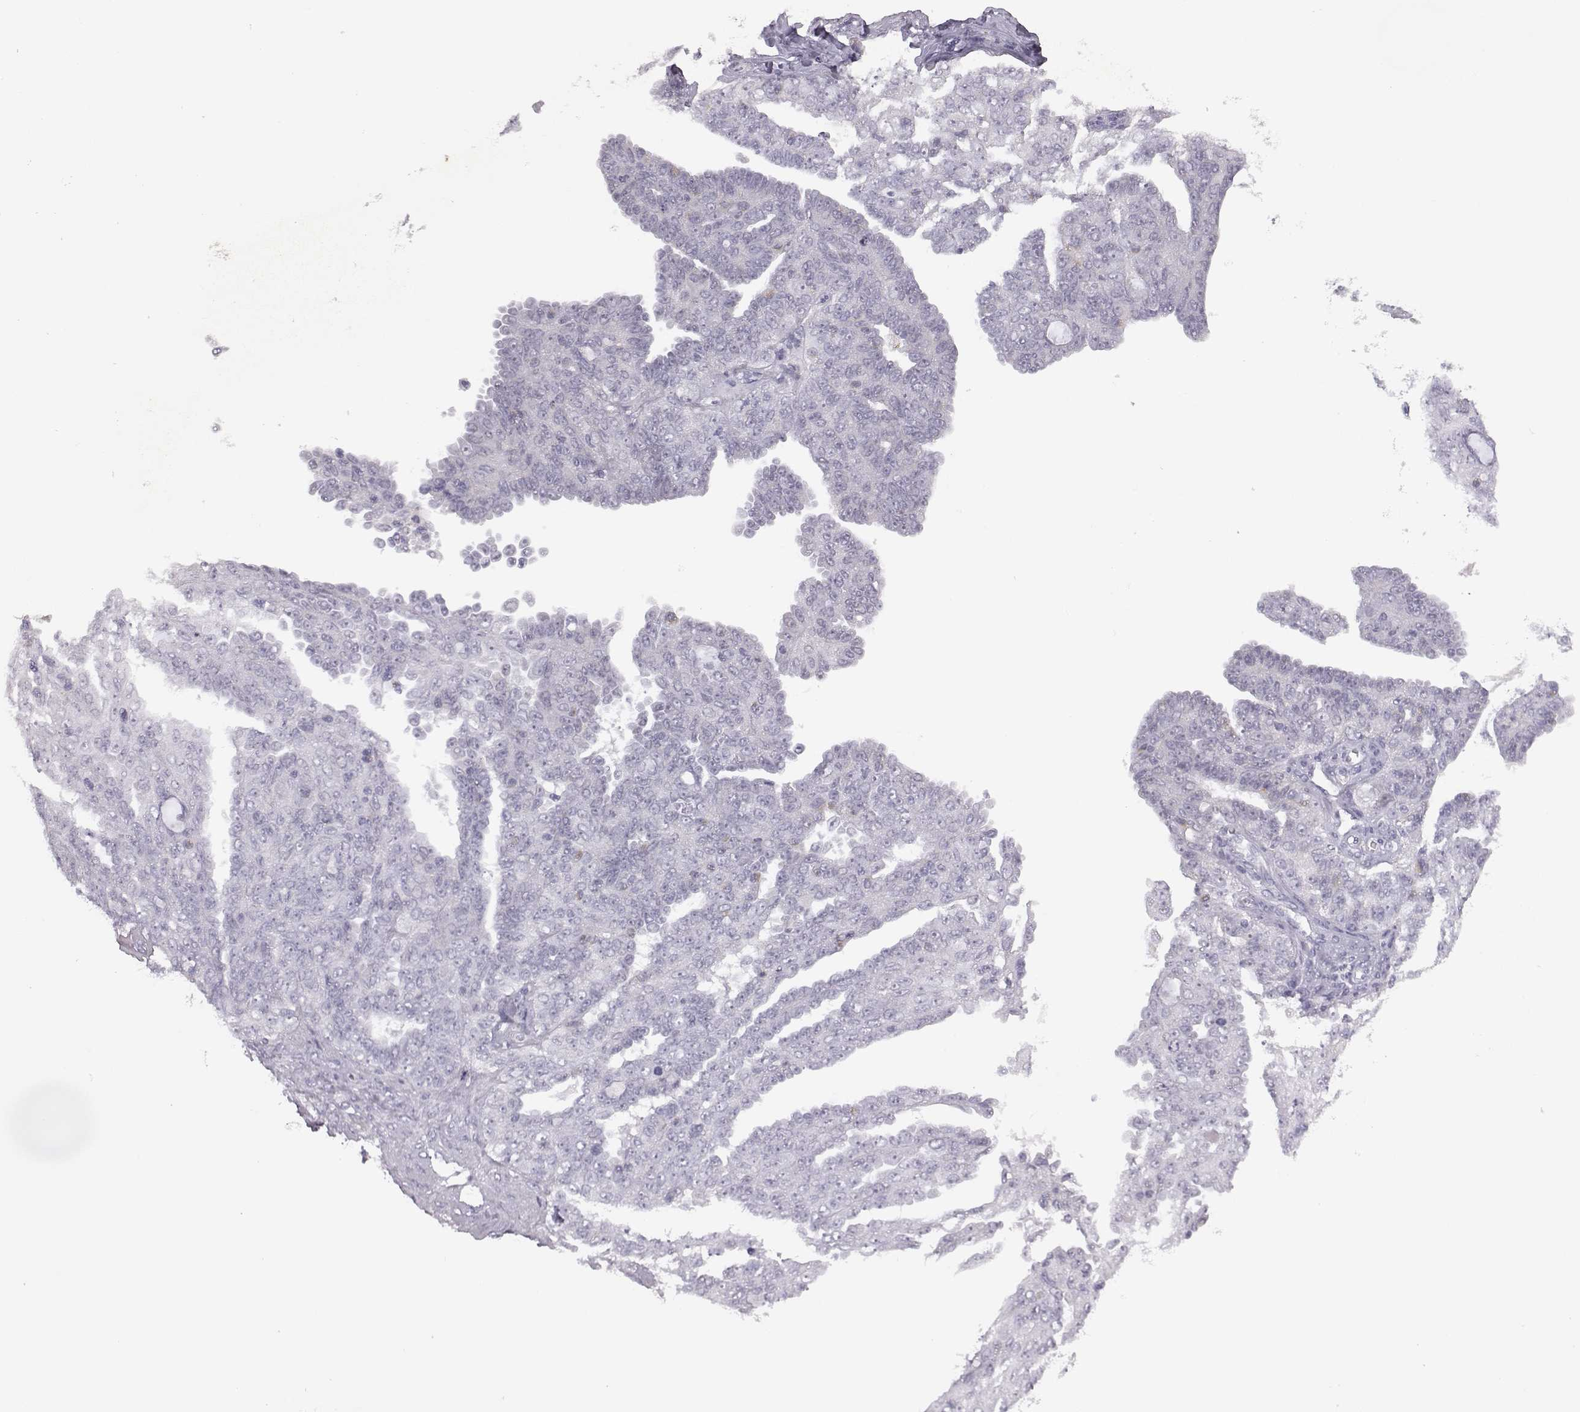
{"staining": {"intensity": "negative", "quantity": "none", "location": "none"}, "tissue": "ovarian cancer", "cell_type": "Tumor cells", "image_type": "cancer", "snomed": [{"axis": "morphology", "description": "Cystadenocarcinoma, serous, NOS"}, {"axis": "topography", "description": "Ovary"}], "caption": "Tumor cells show no significant protein expression in serous cystadenocarcinoma (ovarian).", "gene": "VGF", "patient": {"sex": "female", "age": 71}}